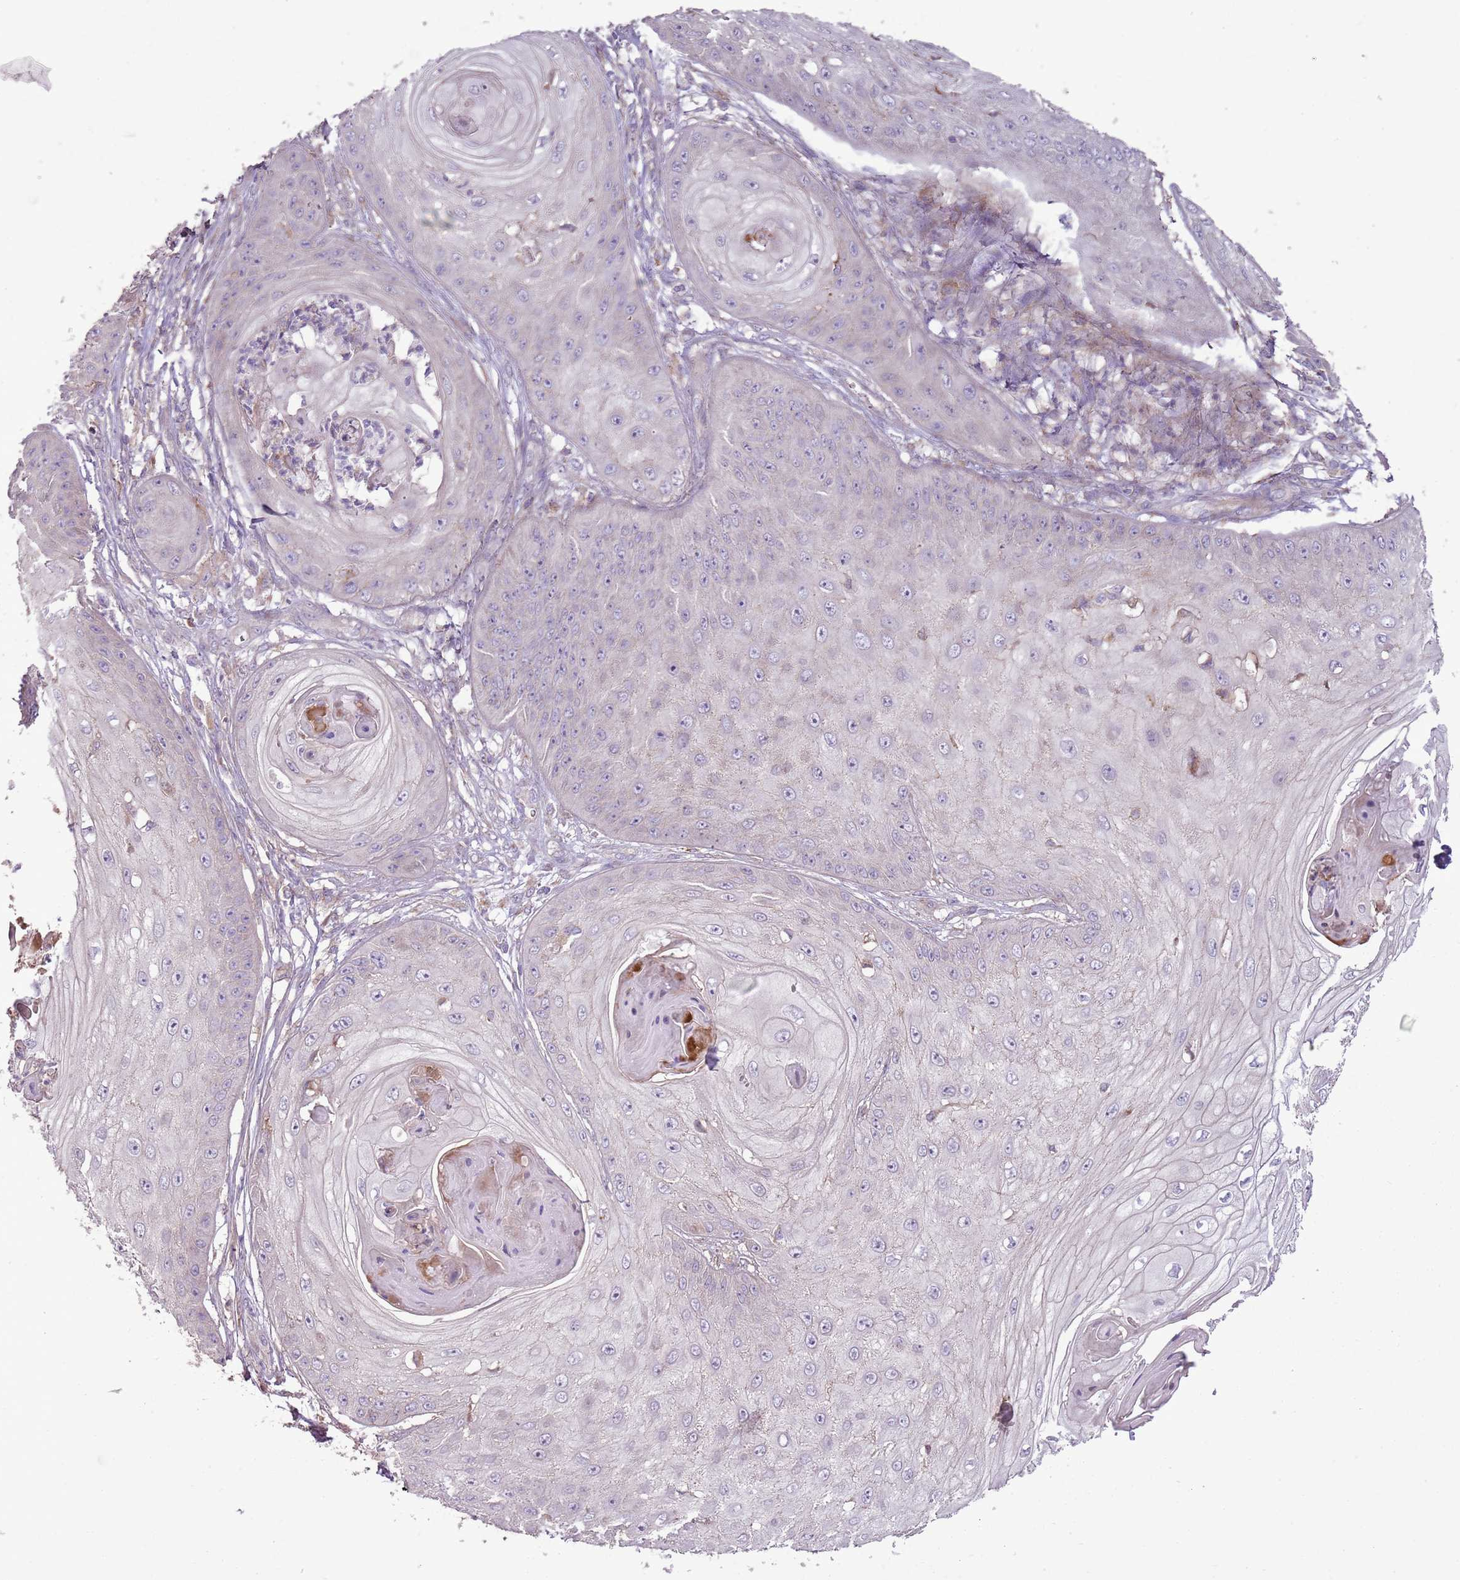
{"staining": {"intensity": "negative", "quantity": "none", "location": "none"}, "tissue": "skin cancer", "cell_type": "Tumor cells", "image_type": "cancer", "snomed": [{"axis": "morphology", "description": "Squamous cell carcinoma, NOS"}, {"axis": "topography", "description": "Skin"}], "caption": "An IHC histopathology image of squamous cell carcinoma (skin) is shown. There is no staining in tumor cells of squamous cell carcinoma (skin). Brightfield microscopy of immunohistochemistry (IHC) stained with DAB (3,3'-diaminobenzidine) (brown) and hematoxylin (blue), captured at high magnification.", "gene": "ANKRD24", "patient": {"sex": "male", "age": 70}}